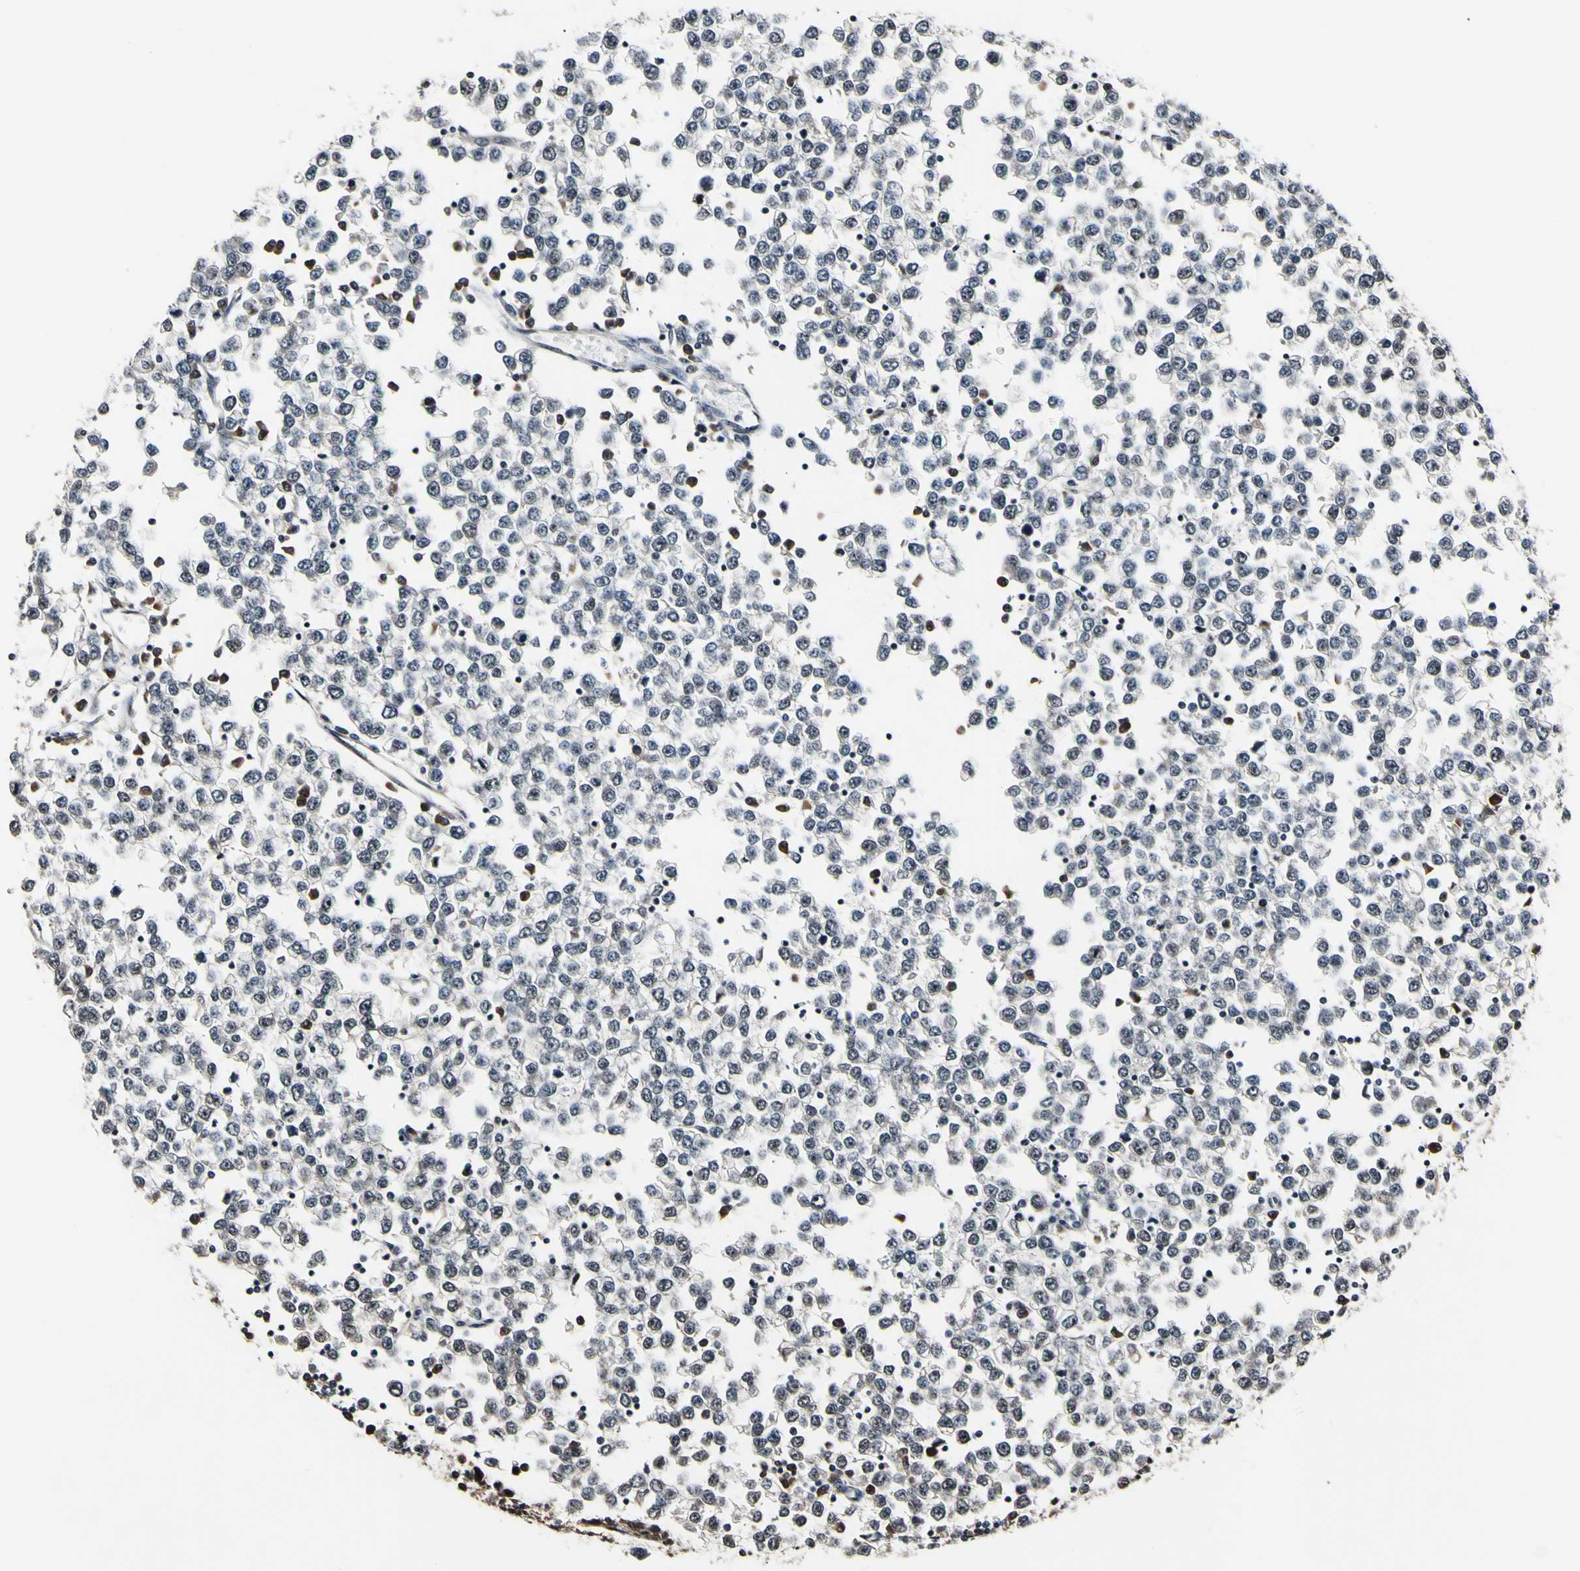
{"staining": {"intensity": "negative", "quantity": "none", "location": "none"}, "tissue": "testis cancer", "cell_type": "Tumor cells", "image_type": "cancer", "snomed": [{"axis": "morphology", "description": "Seminoma, NOS"}, {"axis": "topography", "description": "Testis"}], "caption": "Testis cancer (seminoma) was stained to show a protein in brown. There is no significant positivity in tumor cells.", "gene": "PSMD10", "patient": {"sex": "male", "age": 65}}